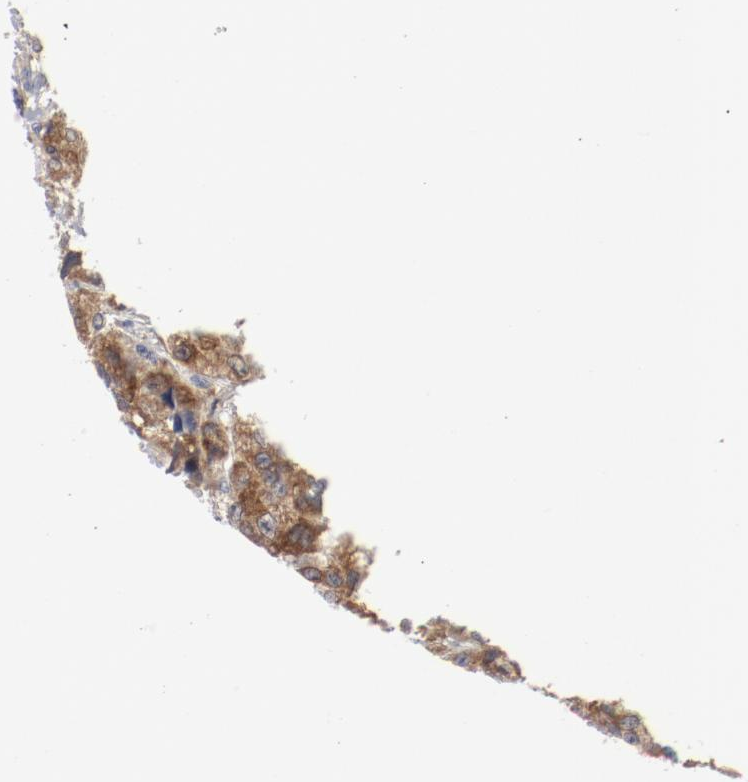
{"staining": {"intensity": "moderate", "quantity": ">75%", "location": "cytoplasmic/membranous"}, "tissue": "urothelial cancer", "cell_type": "Tumor cells", "image_type": "cancer", "snomed": [{"axis": "morphology", "description": "Urothelial carcinoma, High grade"}, {"axis": "topography", "description": "Urinary bladder"}], "caption": "Moderate cytoplasmic/membranous positivity for a protein is present in about >75% of tumor cells of high-grade urothelial carcinoma using immunohistochemistry.", "gene": "BAD", "patient": {"sex": "female", "age": 81}}